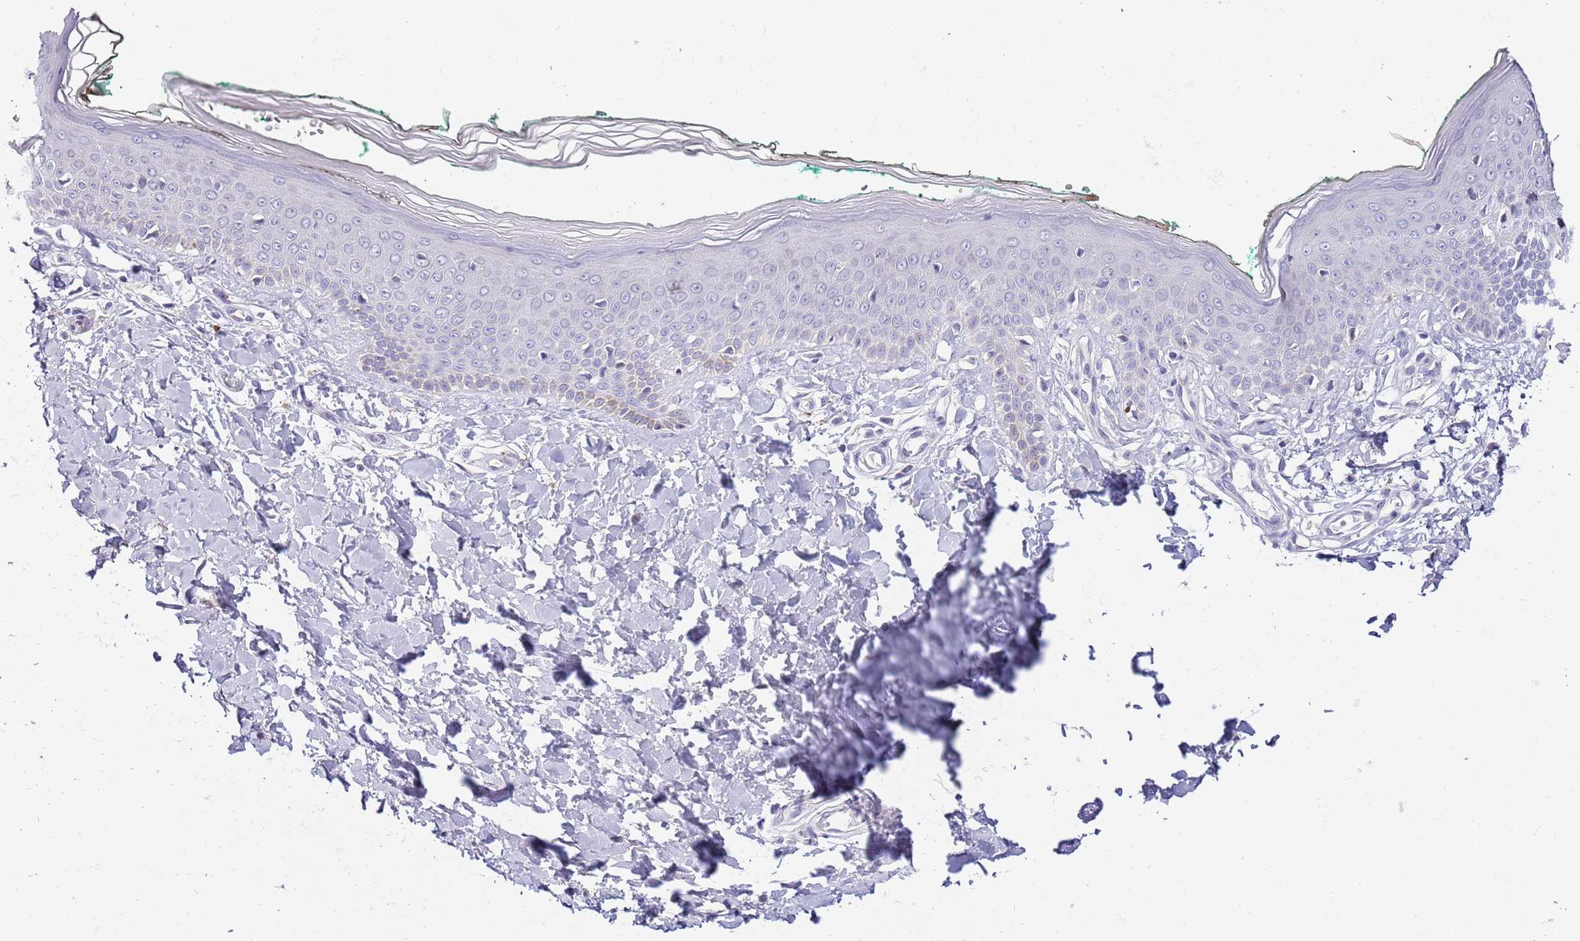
{"staining": {"intensity": "negative", "quantity": "none", "location": "none"}, "tissue": "skin", "cell_type": "Fibroblasts", "image_type": "normal", "snomed": [{"axis": "morphology", "description": "Normal tissue, NOS"}, {"axis": "morphology", "description": "Malignant melanoma, NOS"}, {"axis": "topography", "description": "Skin"}], "caption": "IHC image of normal human skin stained for a protein (brown), which exhibits no expression in fibroblasts. Brightfield microscopy of IHC stained with DAB (3,3'-diaminobenzidine) (brown) and hematoxylin (blue), captured at high magnification.", "gene": "DNAJA3", "patient": {"sex": "male", "age": 62}}